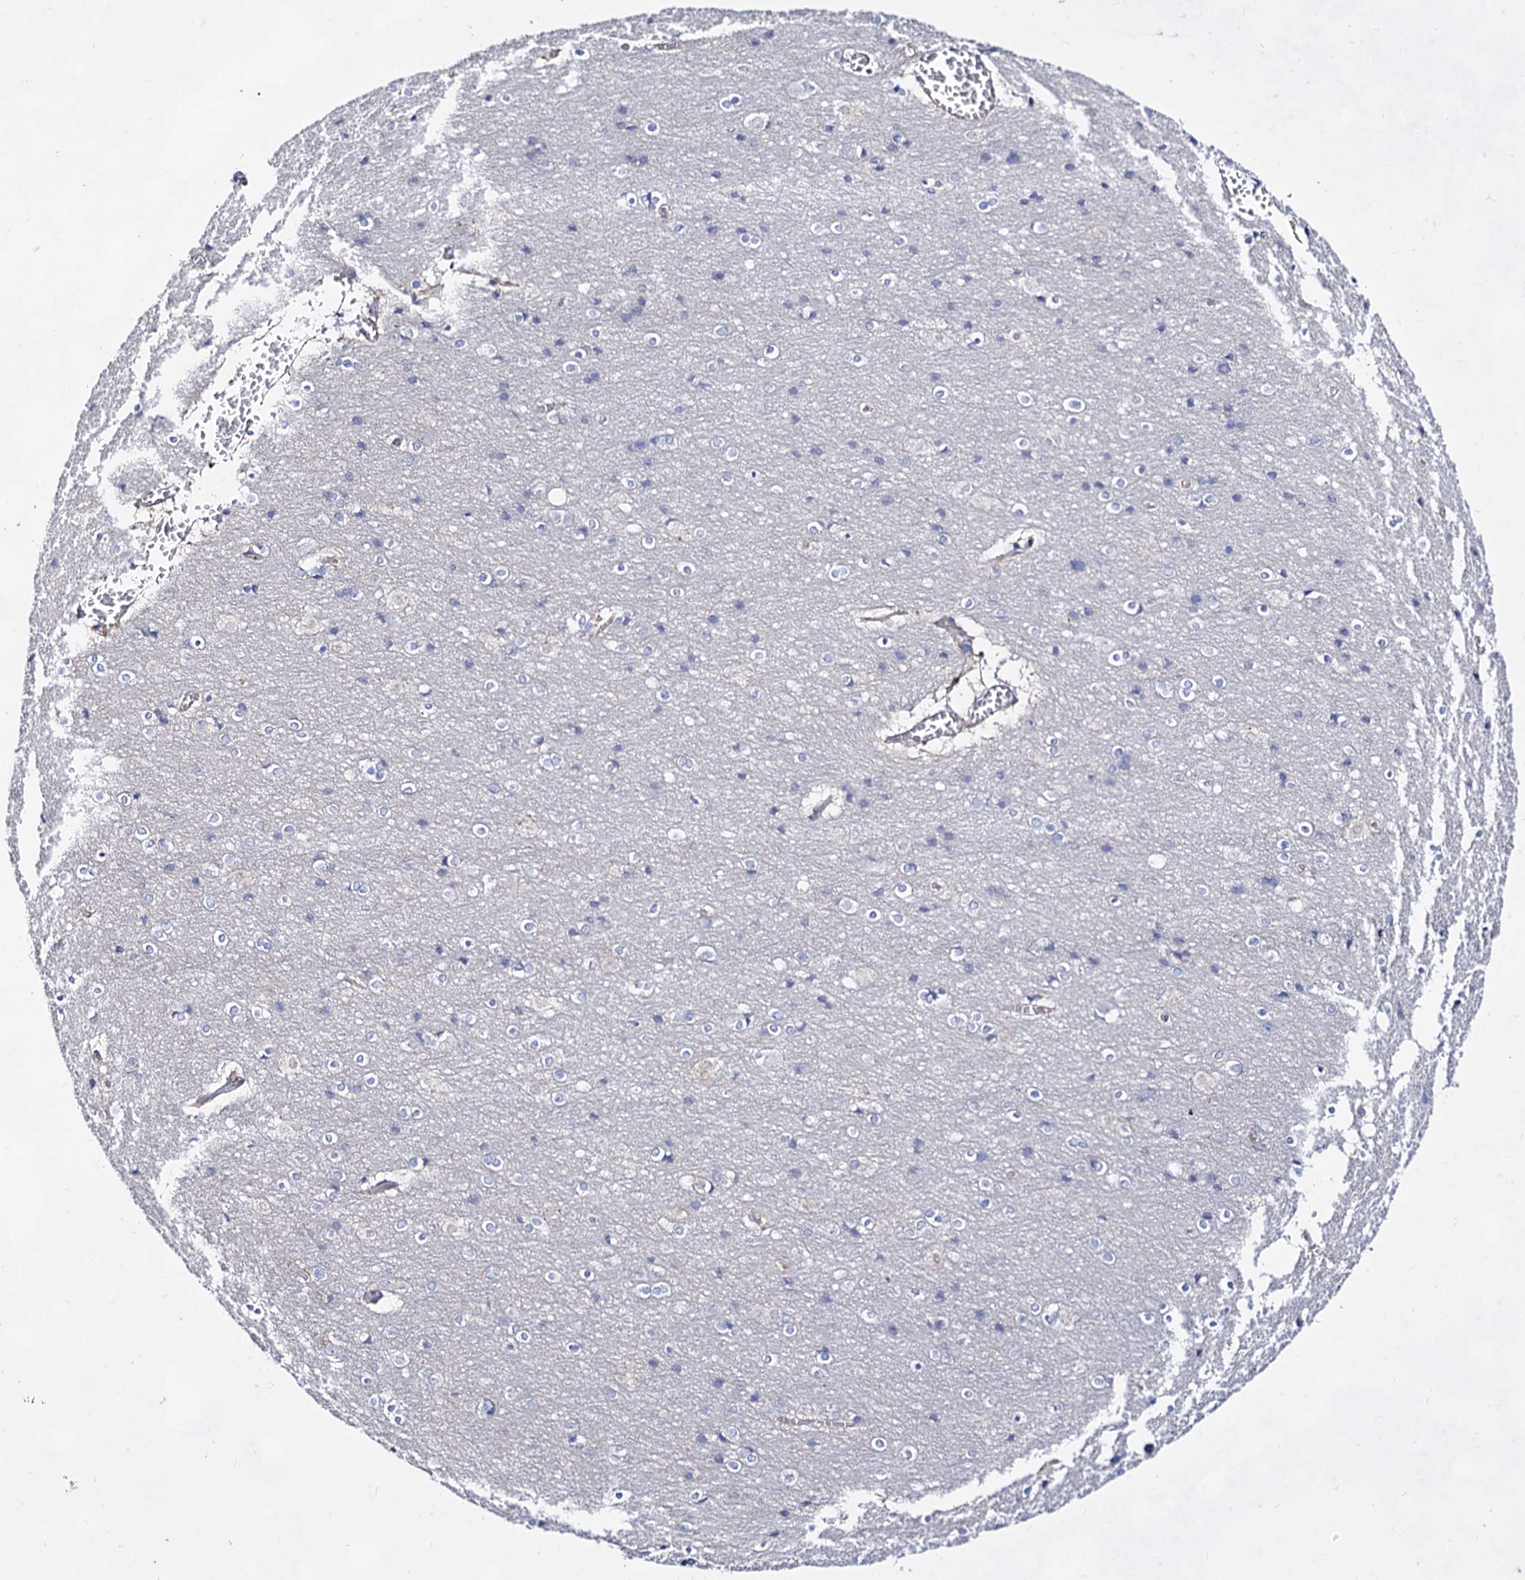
{"staining": {"intensity": "weak", "quantity": "<25%", "location": "cytoplasmic/membranous"}, "tissue": "cerebral cortex", "cell_type": "Endothelial cells", "image_type": "normal", "snomed": [{"axis": "morphology", "description": "Normal tissue, NOS"}, {"axis": "topography", "description": "Cerebral cortex"}], "caption": "Human cerebral cortex stained for a protein using immunohistochemistry (IHC) shows no positivity in endothelial cells.", "gene": "PLIN1", "patient": {"sex": "male", "age": 54}}